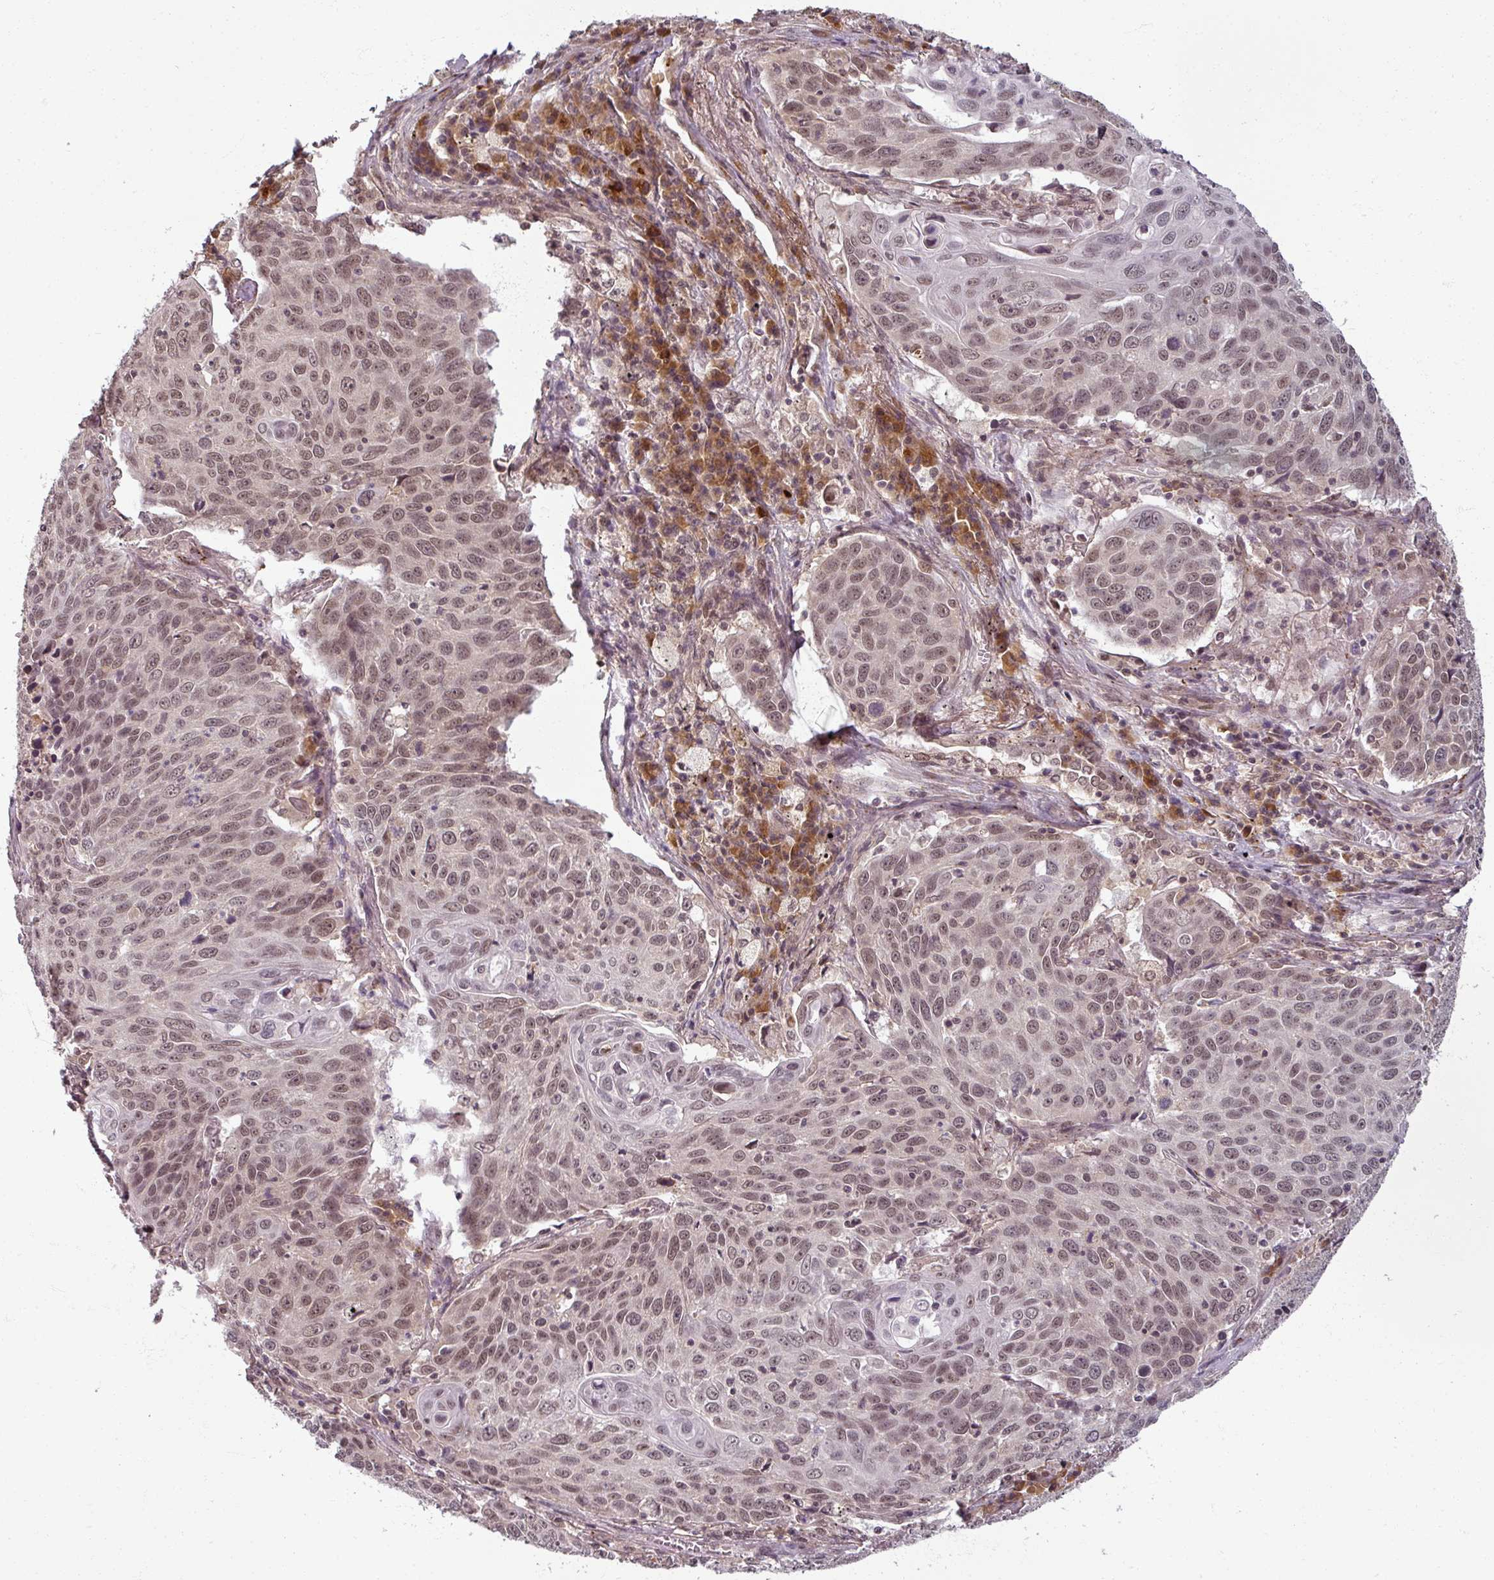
{"staining": {"intensity": "moderate", "quantity": ">75%", "location": "nuclear"}, "tissue": "lung cancer", "cell_type": "Tumor cells", "image_type": "cancer", "snomed": [{"axis": "morphology", "description": "Squamous cell carcinoma, NOS"}, {"axis": "topography", "description": "Lung"}], "caption": "An image of human squamous cell carcinoma (lung) stained for a protein exhibits moderate nuclear brown staining in tumor cells.", "gene": "POLR2G", "patient": {"sex": "male", "age": 78}}